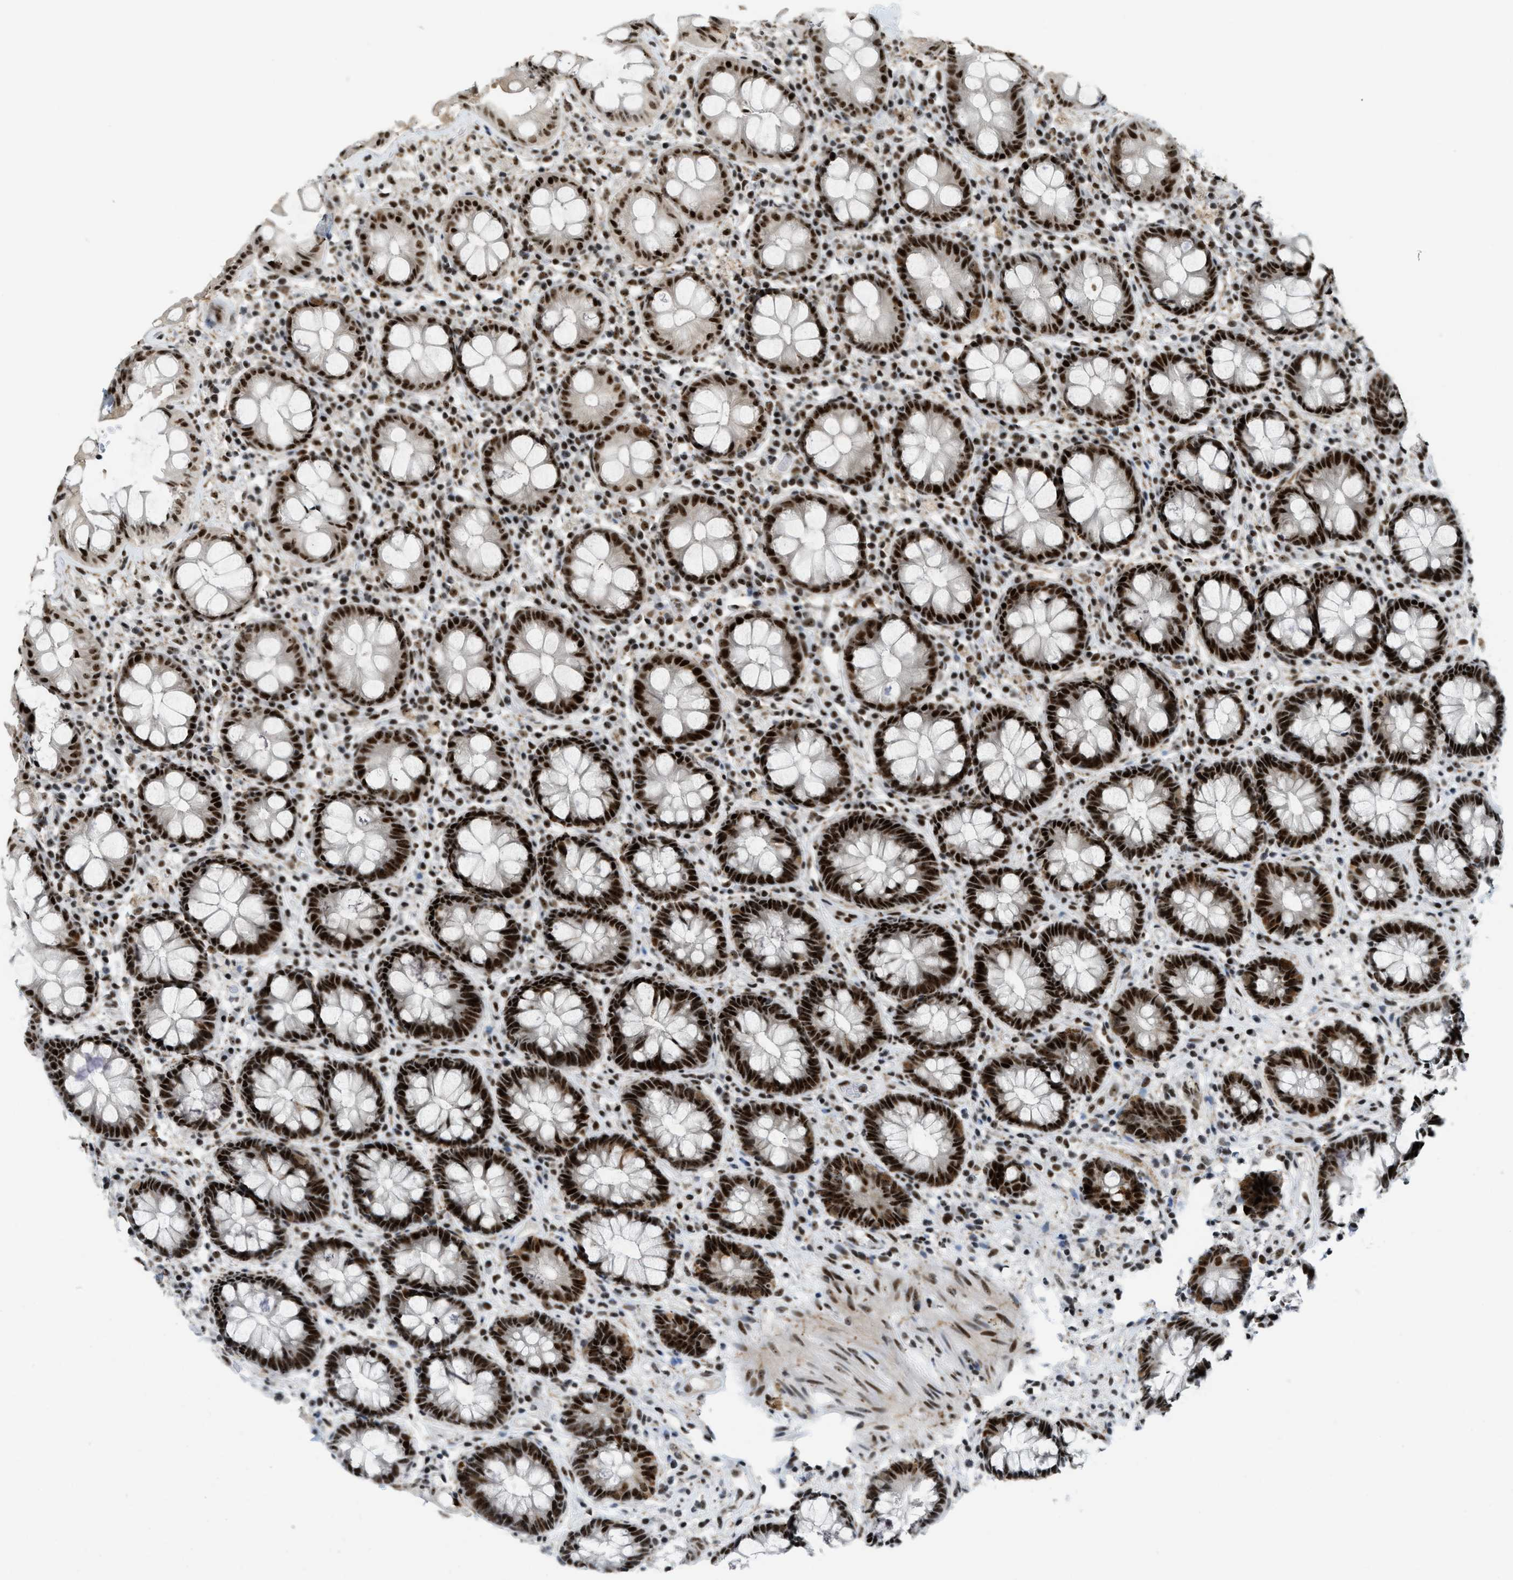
{"staining": {"intensity": "strong", "quantity": ">75%", "location": "nuclear"}, "tissue": "rectum", "cell_type": "Glandular cells", "image_type": "normal", "snomed": [{"axis": "morphology", "description": "Normal tissue, NOS"}, {"axis": "topography", "description": "Rectum"}], "caption": "This histopathology image exhibits immunohistochemistry staining of normal human rectum, with high strong nuclear staining in approximately >75% of glandular cells.", "gene": "URB1", "patient": {"sex": "male", "age": 64}}